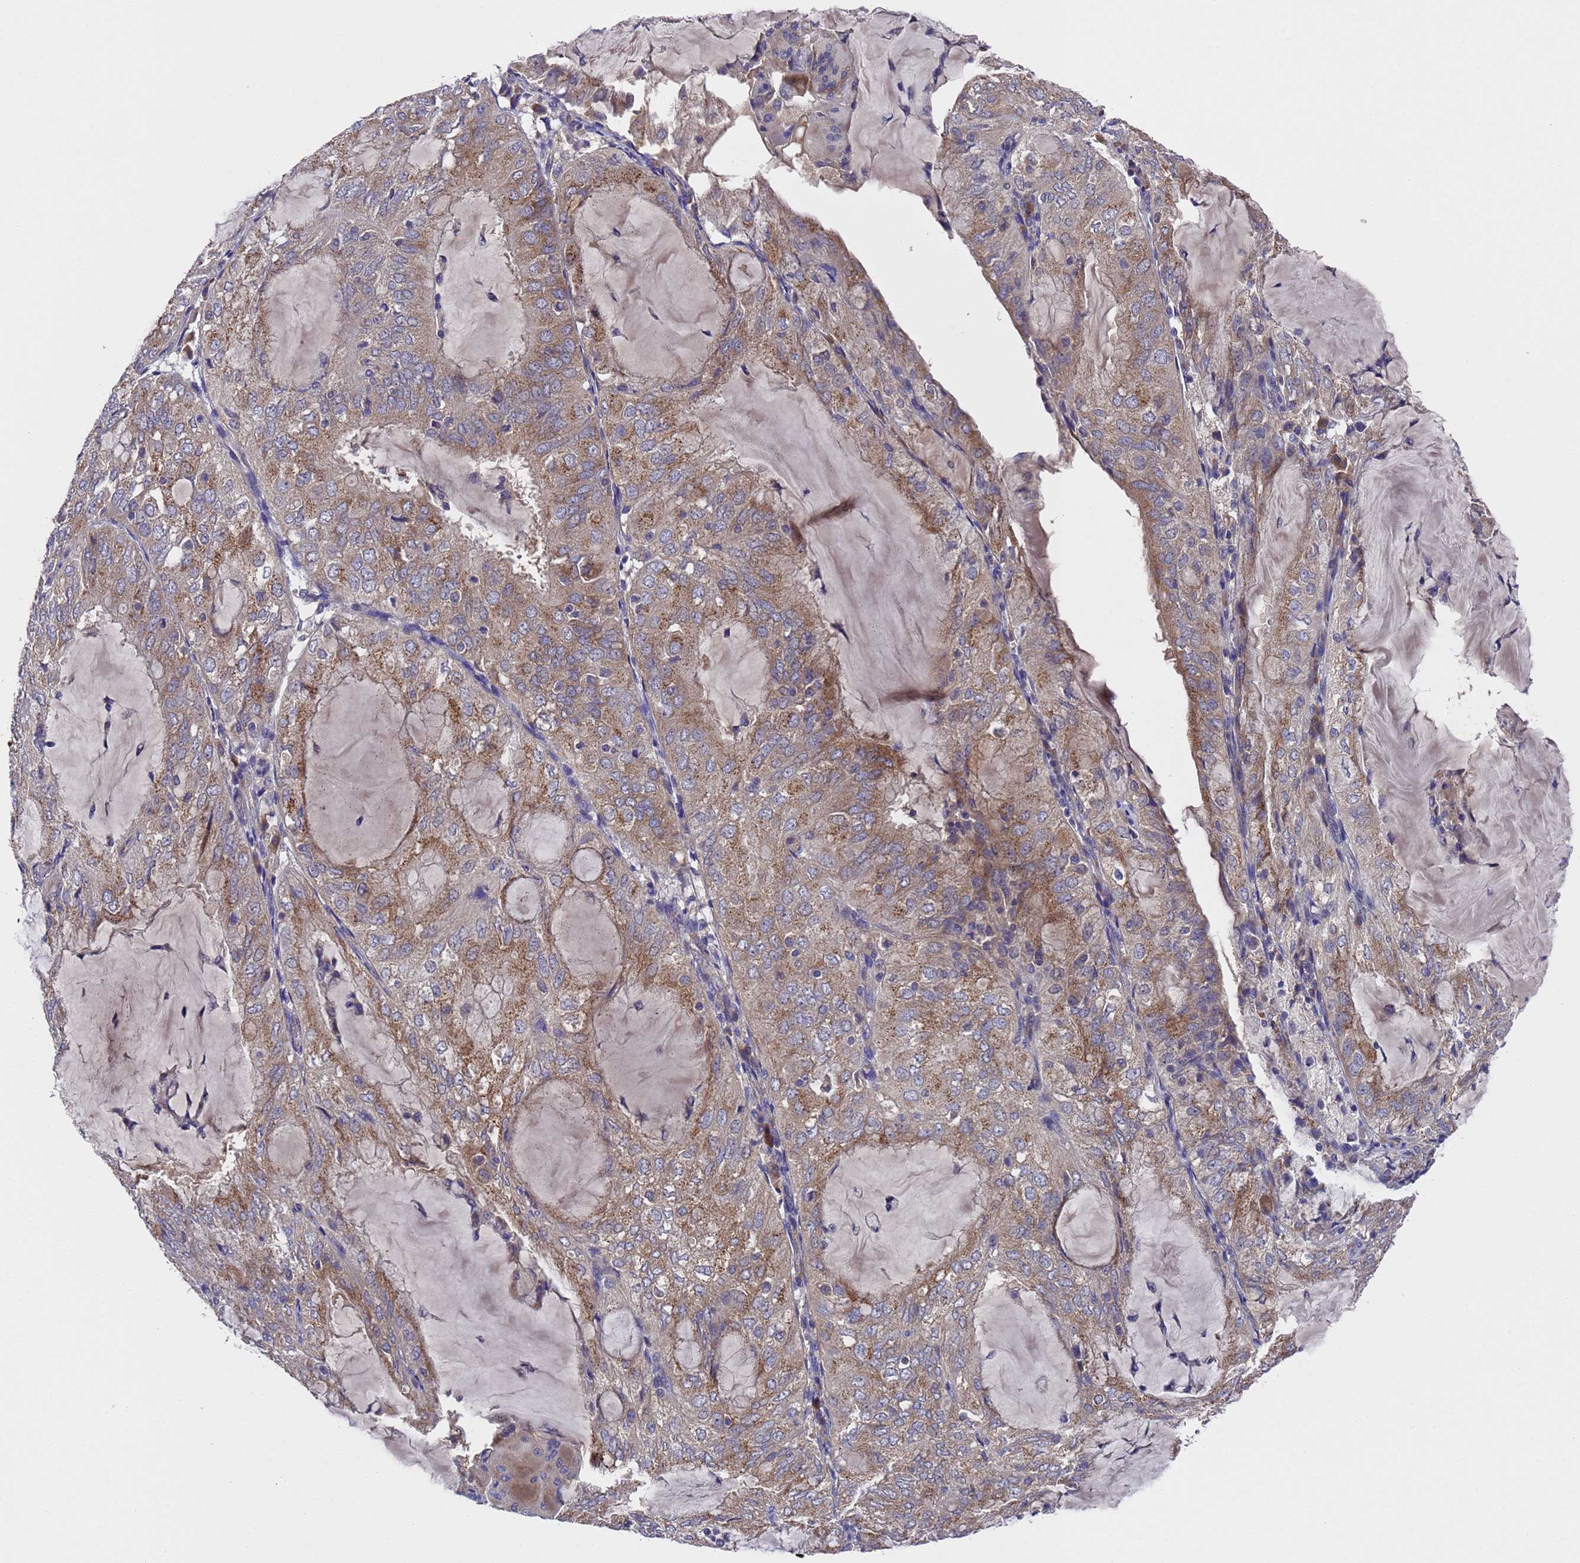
{"staining": {"intensity": "moderate", "quantity": "25%-75%", "location": "cytoplasmic/membranous"}, "tissue": "endometrial cancer", "cell_type": "Tumor cells", "image_type": "cancer", "snomed": [{"axis": "morphology", "description": "Adenocarcinoma, NOS"}, {"axis": "topography", "description": "Endometrium"}], "caption": "Immunohistochemical staining of human endometrial cancer (adenocarcinoma) demonstrates medium levels of moderate cytoplasmic/membranous positivity in about 25%-75% of tumor cells.", "gene": "DCAF12L2", "patient": {"sex": "female", "age": 81}}